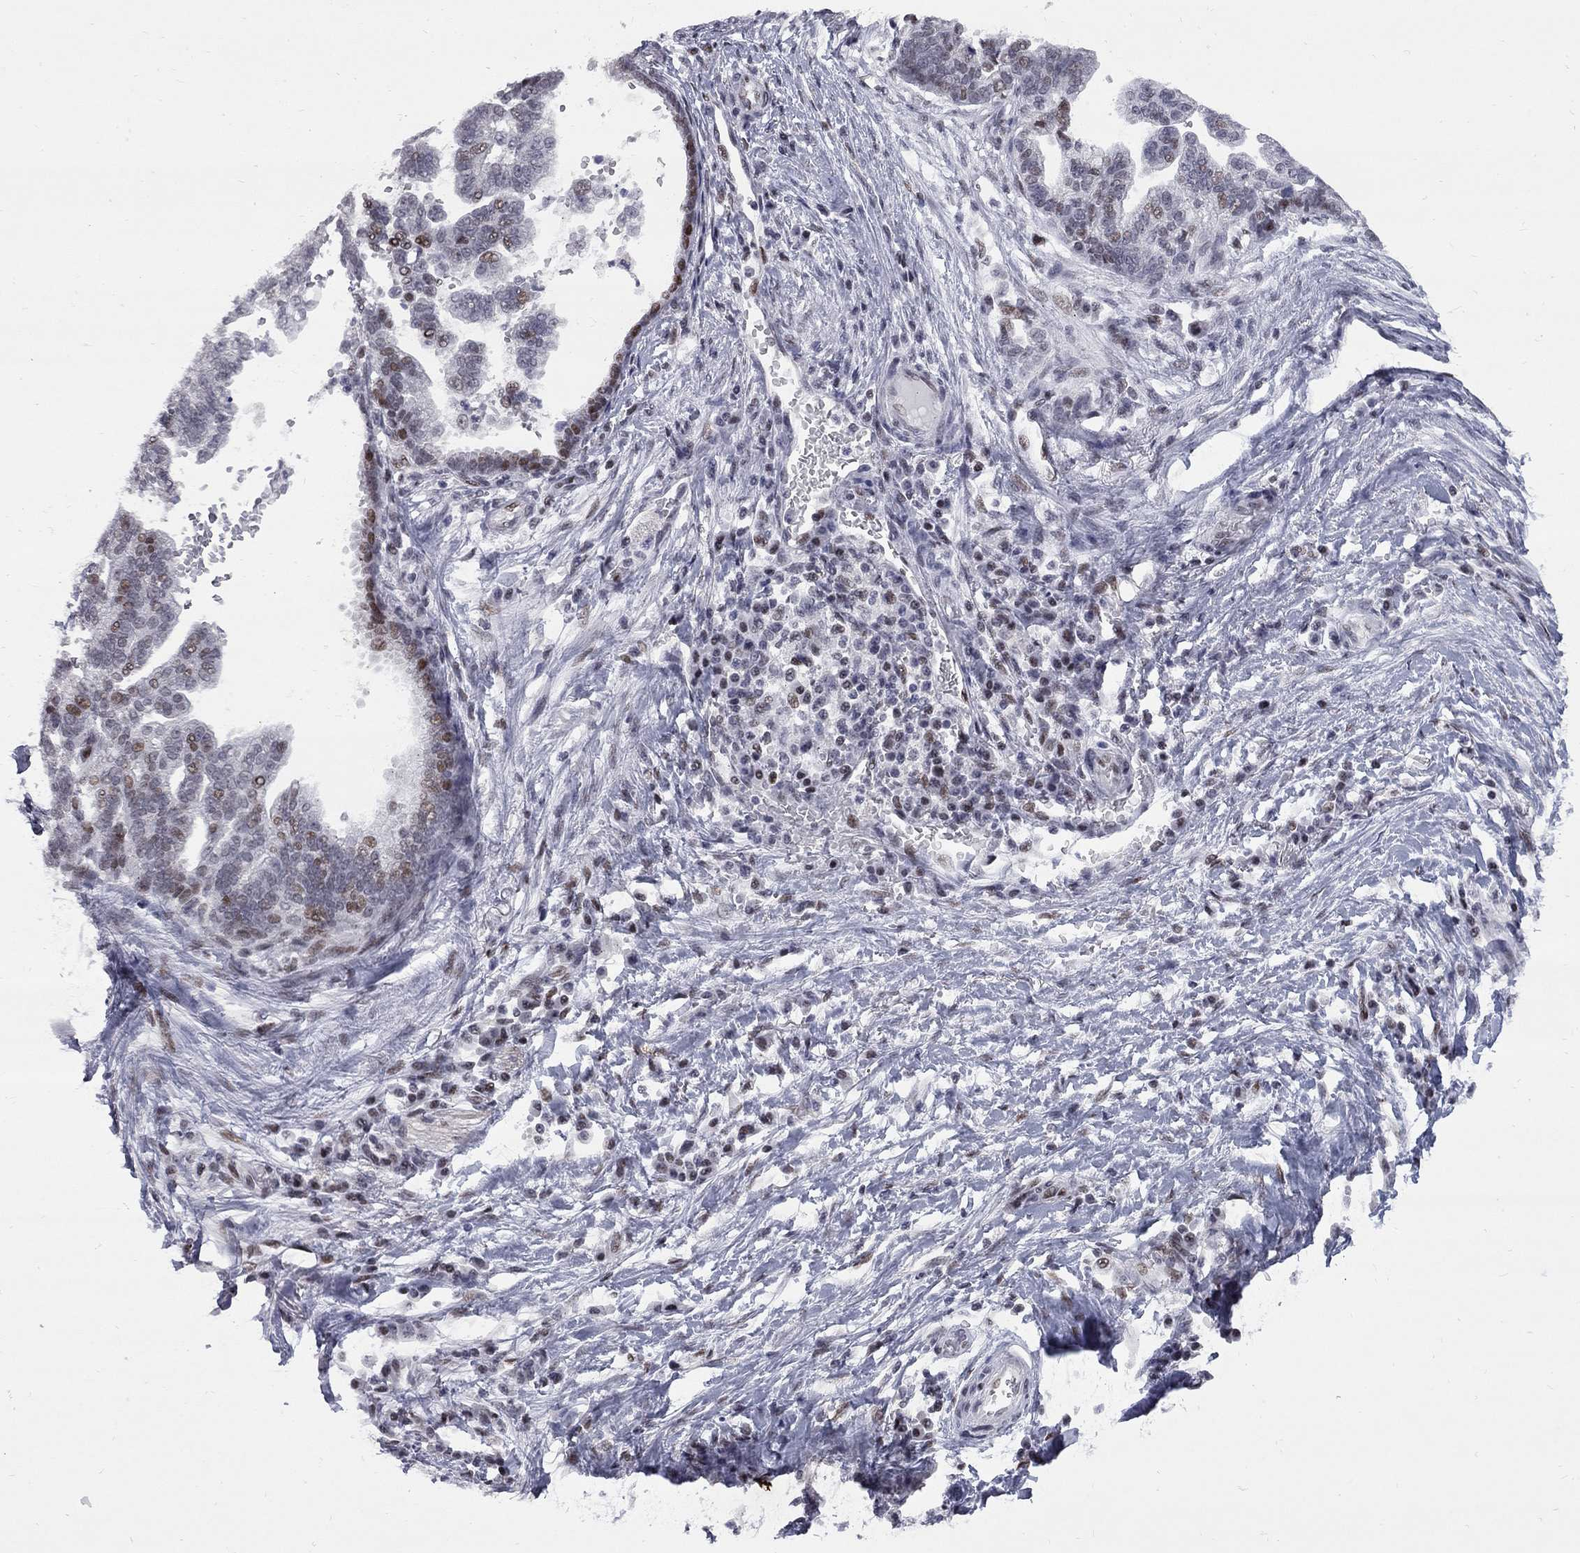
{"staining": {"intensity": "moderate", "quantity": "25%-75%", "location": "nuclear"}, "tissue": "stomach cancer", "cell_type": "Tumor cells", "image_type": "cancer", "snomed": [{"axis": "morphology", "description": "Adenocarcinoma, NOS"}, {"axis": "topography", "description": "Stomach"}], "caption": "Moderate nuclear protein positivity is appreciated in approximately 25%-75% of tumor cells in stomach cancer (adenocarcinoma).", "gene": "ZNF154", "patient": {"sex": "male", "age": 83}}